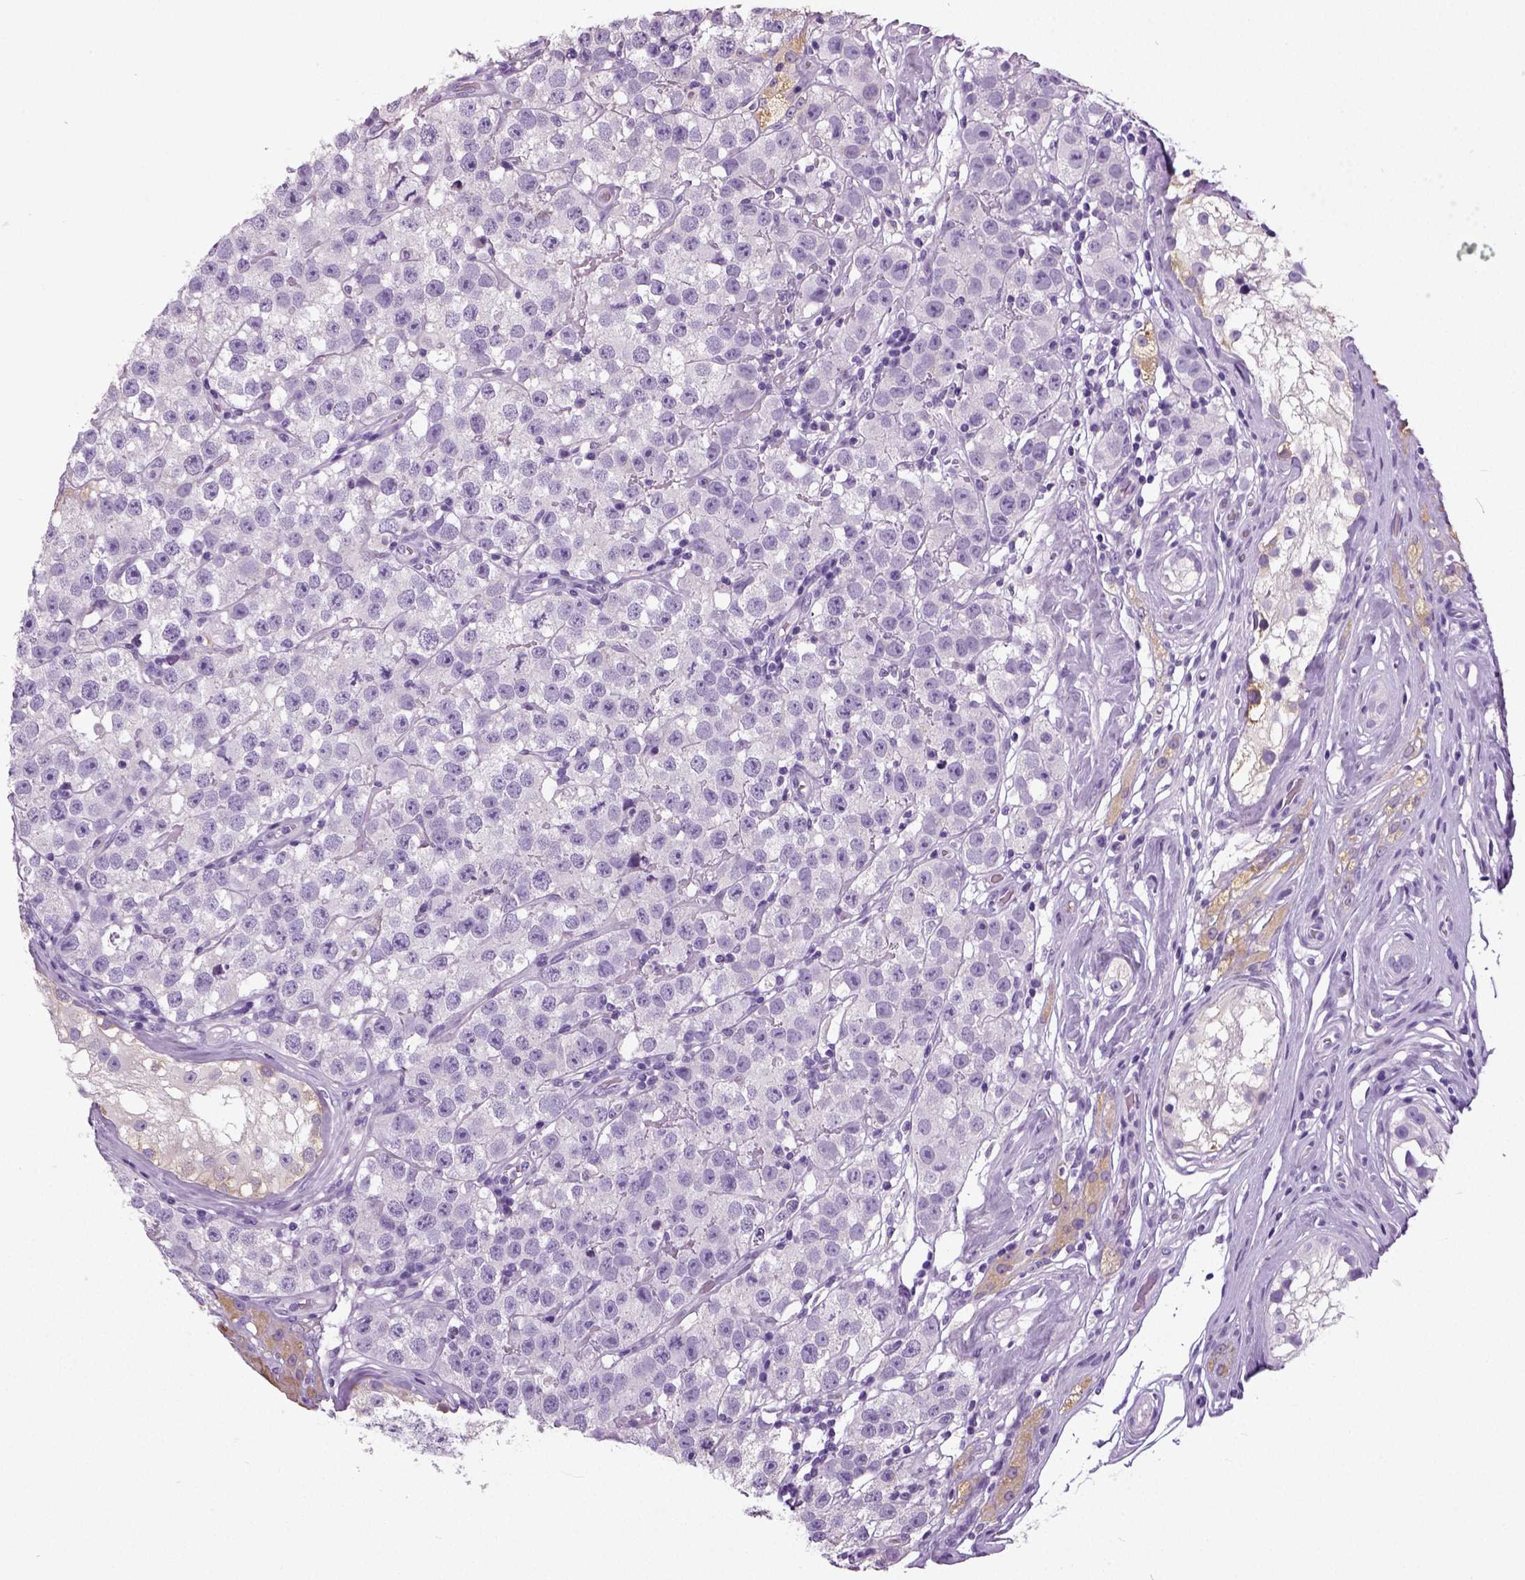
{"staining": {"intensity": "negative", "quantity": "none", "location": "none"}, "tissue": "testis cancer", "cell_type": "Tumor cells", "image_type": "cancer", "snomed": [{"axis": "morphology", "description": "Seminoma, NOS"}, {"axis": "topography", "description": "Testis"}], "caption": "Tumor cells are negative for brown protein staining in testis cancer (seminoma). The staining was performed using DAB to visualize the protein expression in brown, while the nuclei were stained in blue with hematoxylin (Magnification: 20x).", "gene": "NECAB2", "patient": {"sex": "male", "age": 34}}